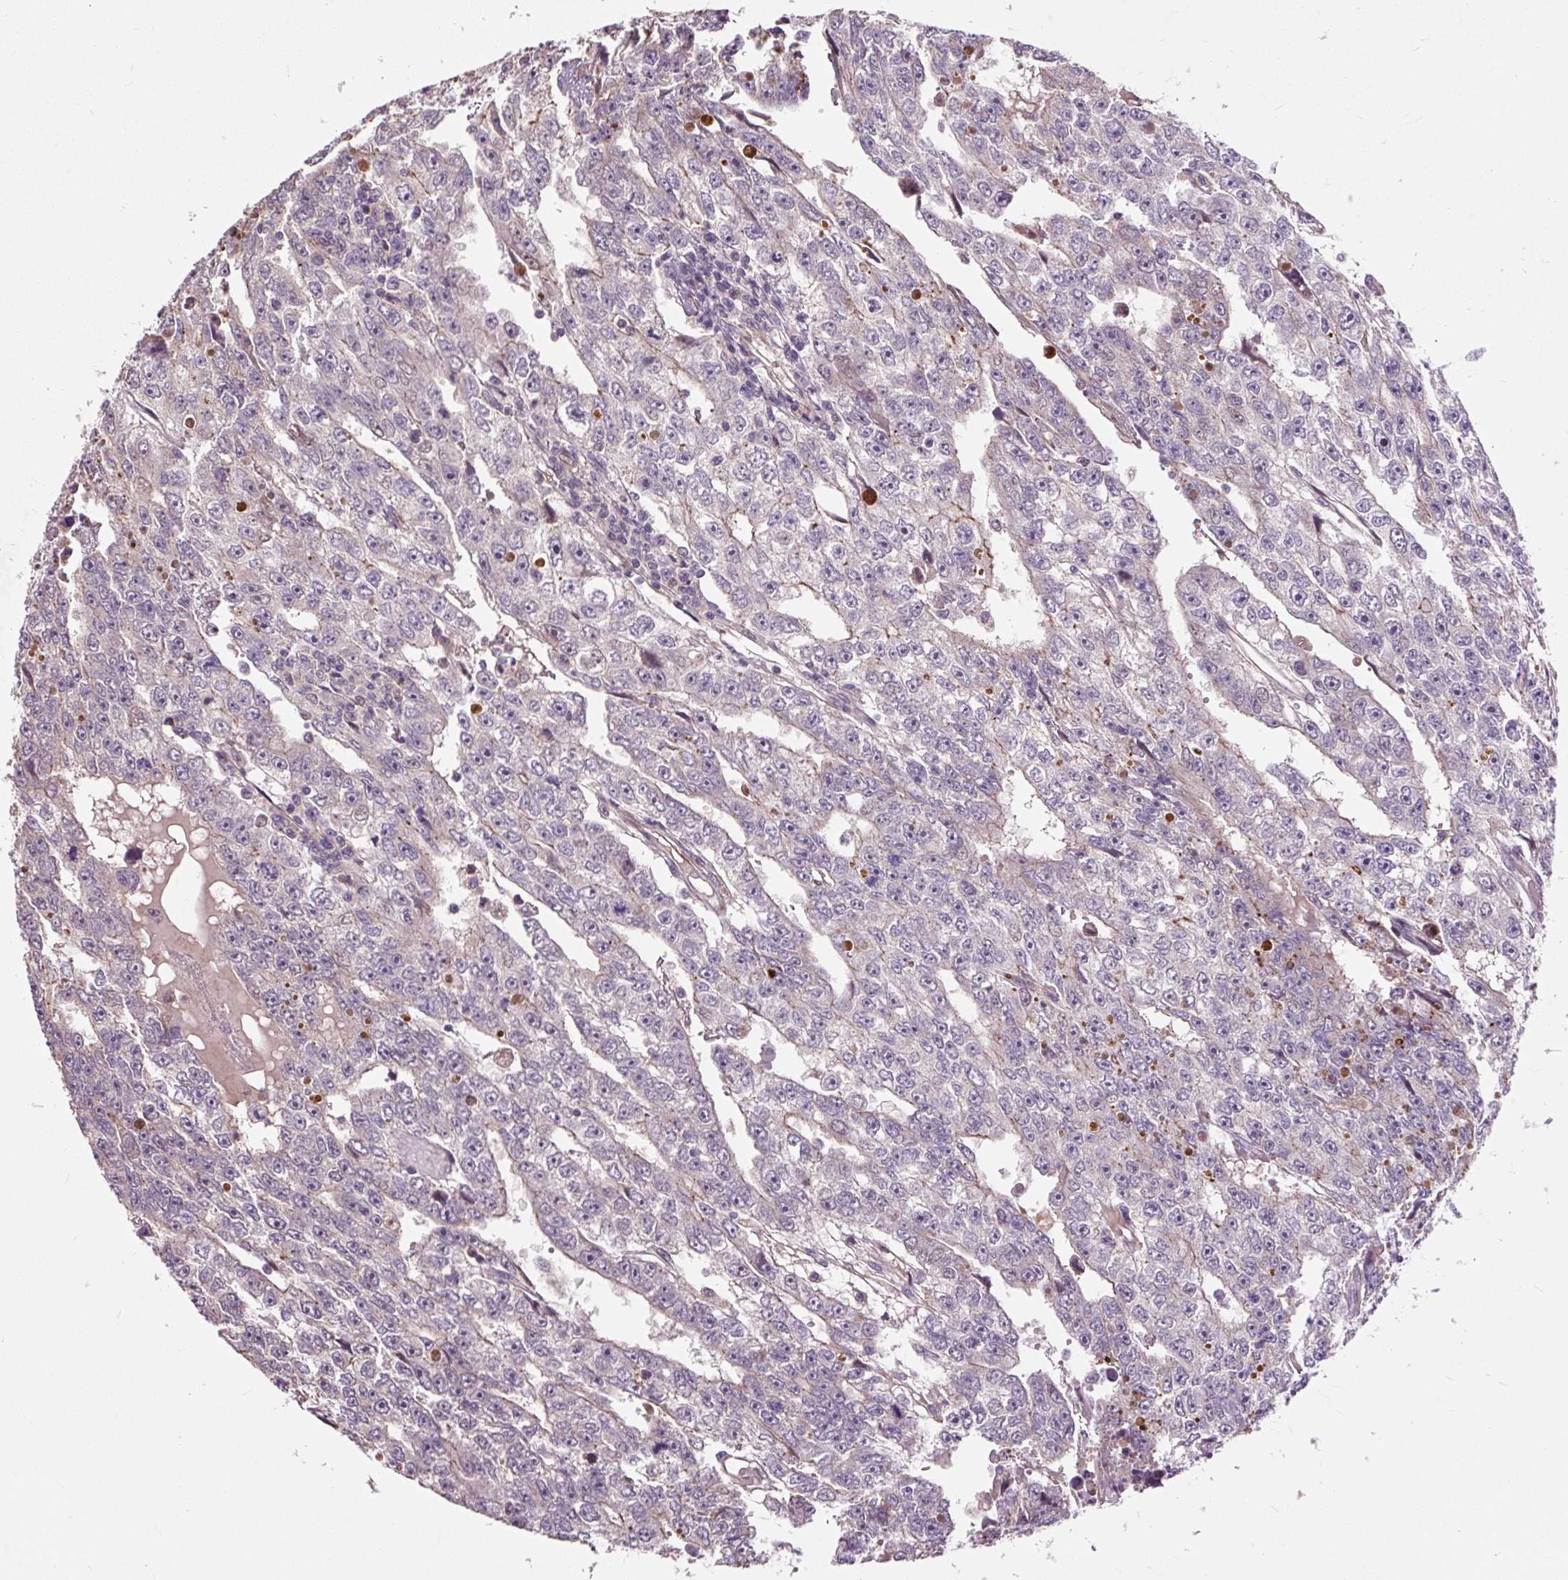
{"staining": {"intensity": "negative", "quantity": "none", "location": "none"}, "tissue": "testis cancer", "cell_type": "Tumor cells", "image_type": "cancer", "snomed": [{"axis": "morphology", "description": "Carcinoma, Embryonal, NOS"}, {"axis": "topography", "description": "Testis"}], "caption": "This is an immunohistochemistry histopathology image of human testis cancer. There is no staining in tumor cells.", "gene": "PRIMPOL", "patient": {"sex": "male", "age": 20}}